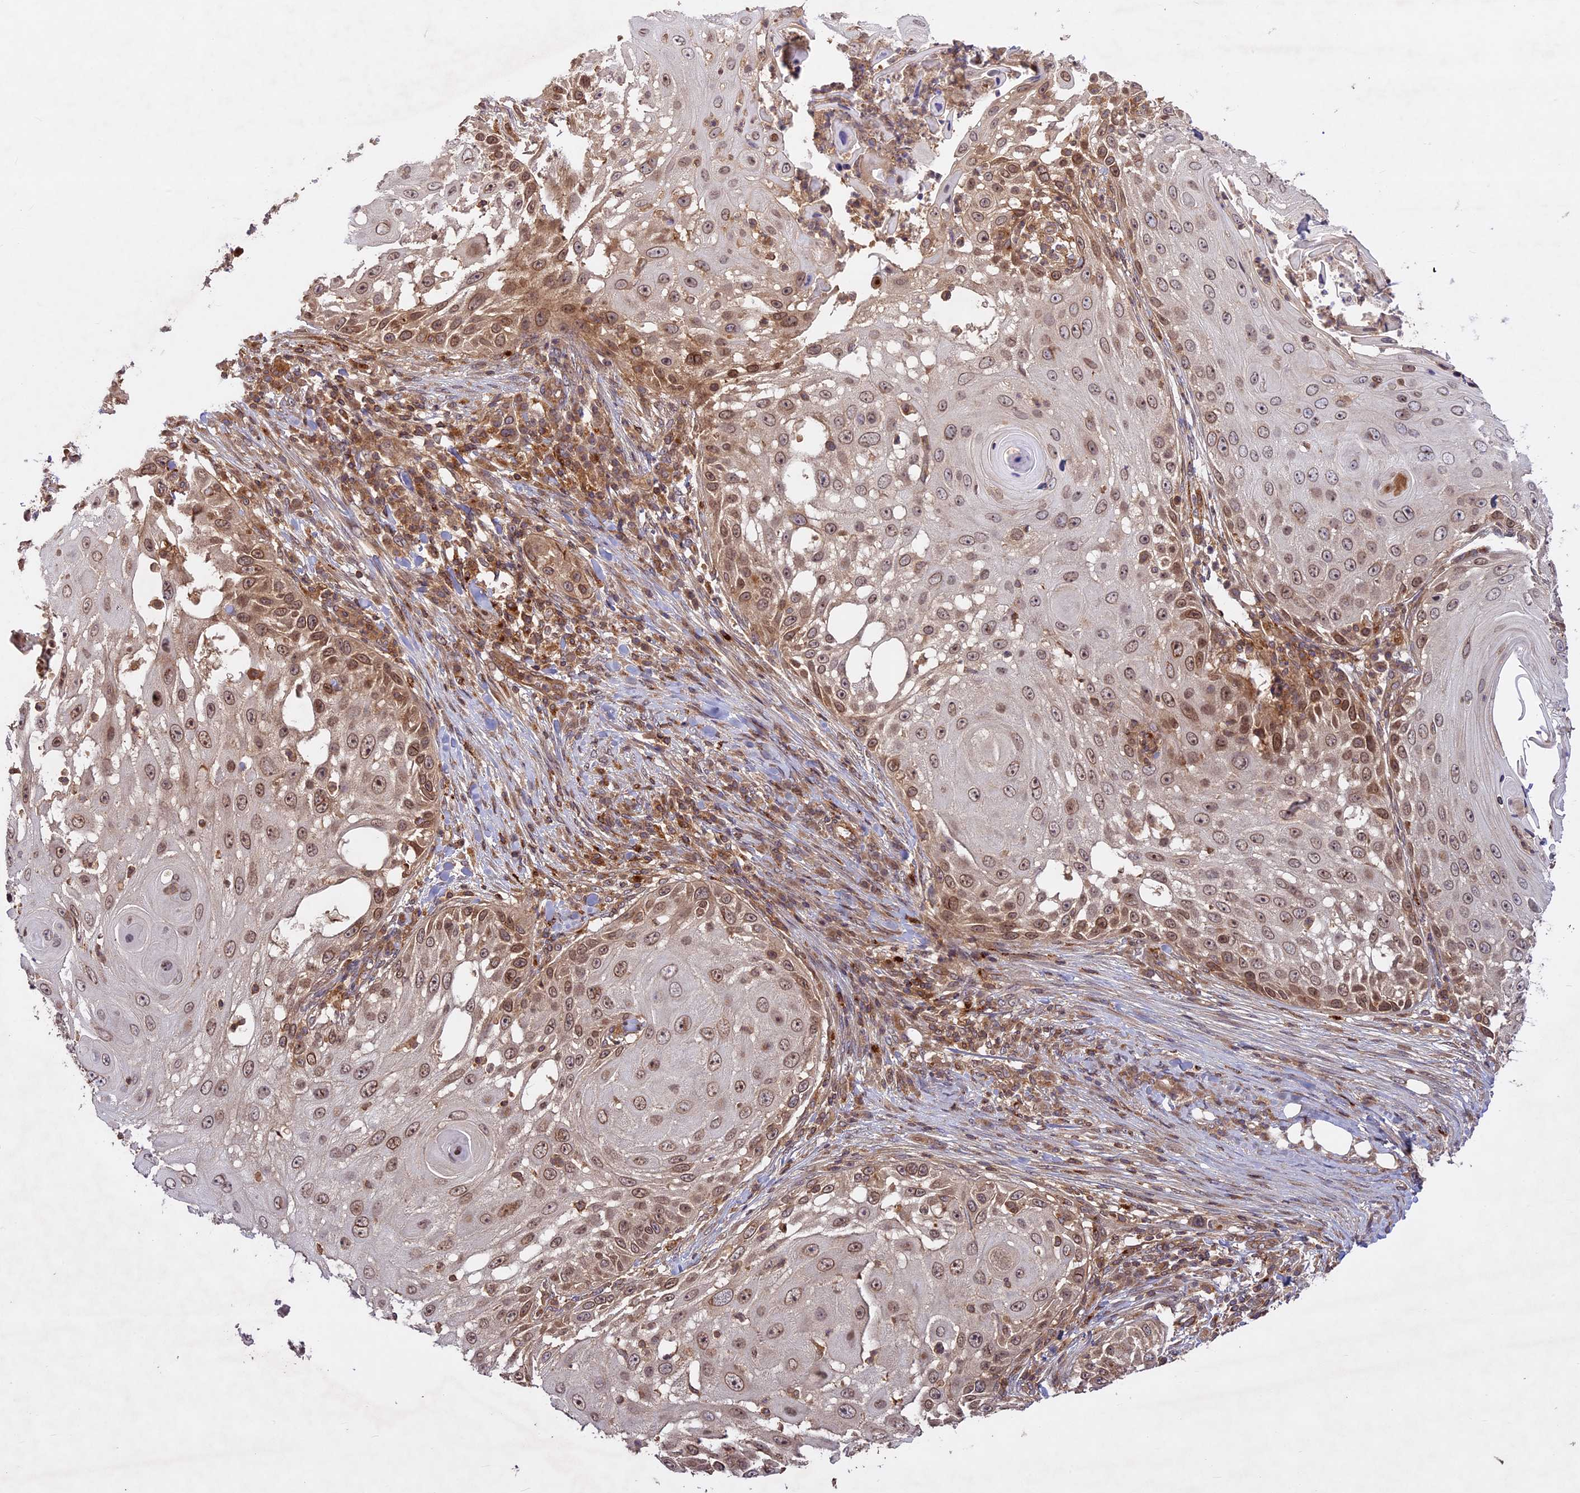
{"staining": {"intensity": "moderate", "quantity": ">75%", "location": "cytoplasmic/membranous,nuclear"}, "tissue": "skin cancer", "cell_type": "Tumor cells", "image_type": "cancer", "snomed": [{"axis": "morphology", "description": "Squamous cell carcinoma, NOS"}, {"axis": "topography", "description": "Skin"}], "caption": "Brown immunohistochemical staining in squamous cell carcinoma (skin) exhibits moderate cytoplasmic/membranous and nuclear expression in about >75% of tumor cells.", "gene": "DGKH", "patient": {"sex": "female", "age": 44}}